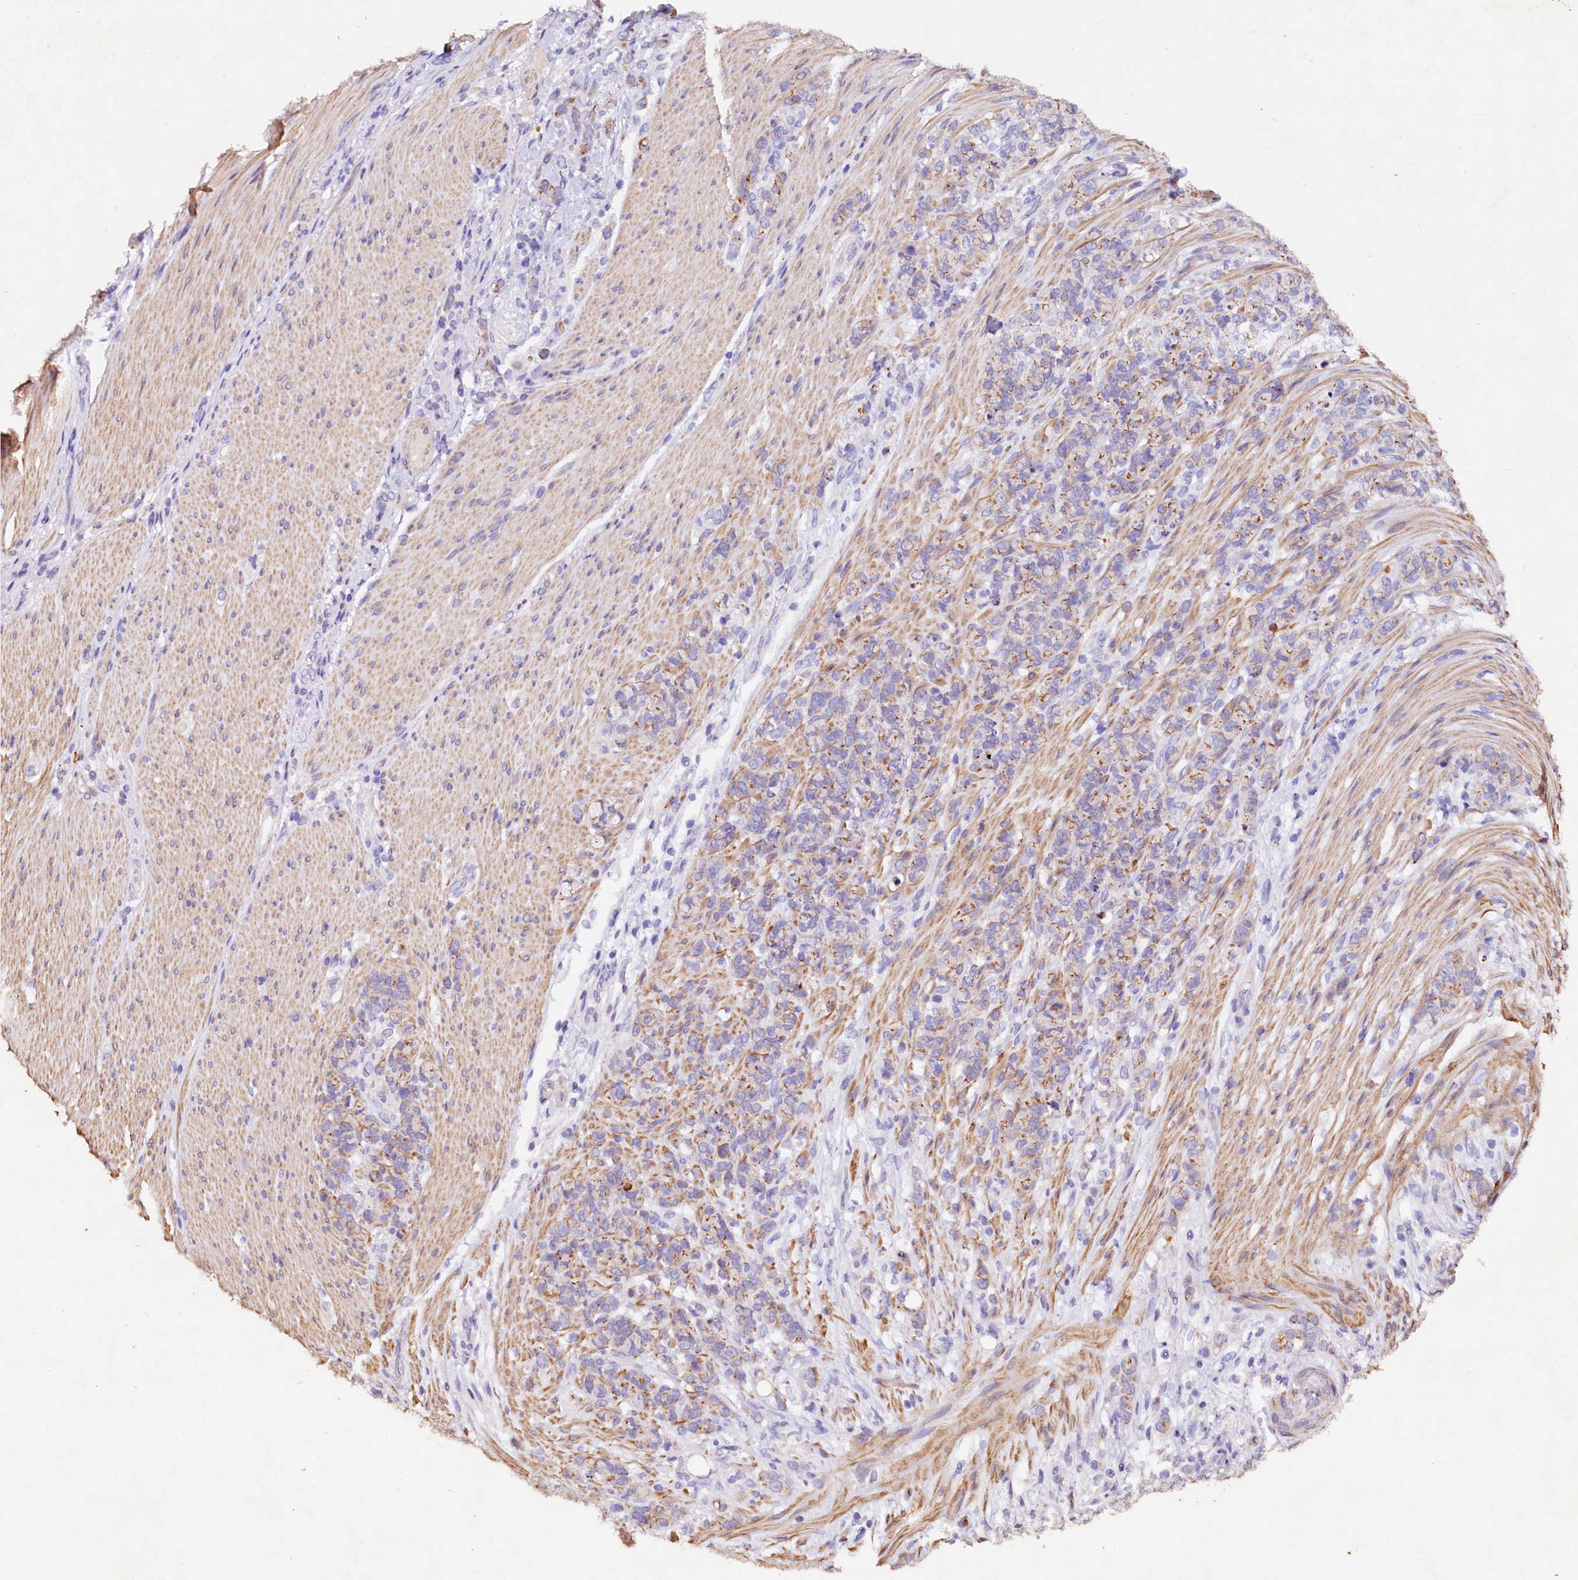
{"staining": {"intensity": "moderate", "quantity": "<25%", "location": "cytoplasmic/membranous"}, "tissue": "stomach cancer", "cell_type": "Tumor cells", "image_type": "cancer", "snomed": [{"axis": "morphology", "description": "Adenocarcinoma, NOS"}, {"axis": "topography", "description": "Stomach"}], "caption": "IHC (DAB) staining of stomach adenocarcinoma displays moderate cytoplasmic/membranous protein positivity in about <25% of tumor cells. Using DAB (brown) and hematoxylin (blue) stains, captured at high magnification using brightfield microscopy.", "gene": "VPS36", "patient": {"sex": "female", "age": 79}}